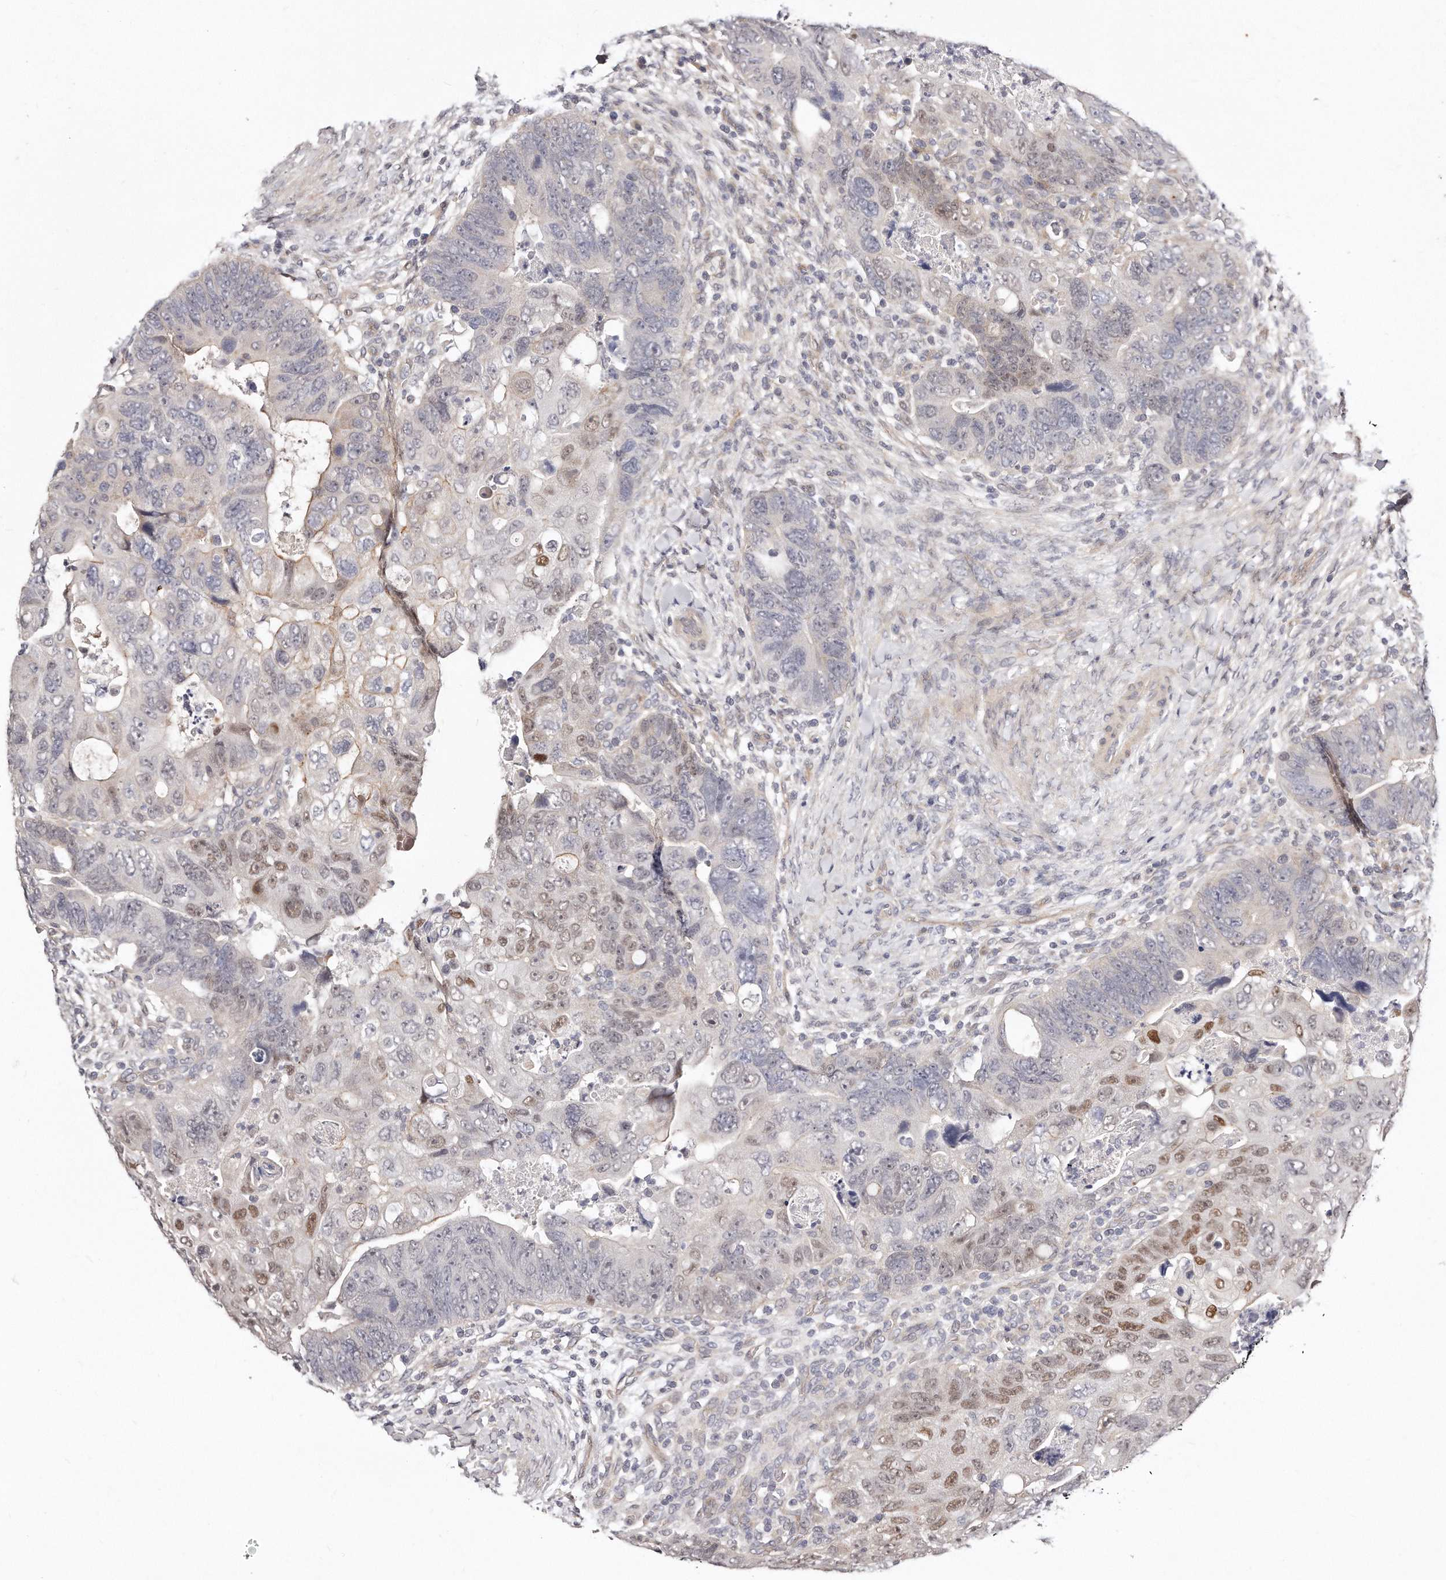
{"staining": {"intensity": "moderate", "quantity": "<25%", "location": "nuclear"}, "tissue": "colorectal cancer", "cell_type": "Tumor cells", "image_type": "cancer", "snomed": [{"axis": "morphology", "description": "Adenocarcinoma, NOS"}, {"axis": "topography", "description": "Rectum"}], "caption": "Immunohistochemistry histopathology image of neoplastic tissue: adenocarcinoma (colorectal) stained using immunohistochemistry displays low levels of moderate protein expression localized specifically in the nuclear of tumor cells, appearing as a nuclear brown color.", "gene": "CASZ1", "patient": {"sex": "male", "age": 59}}